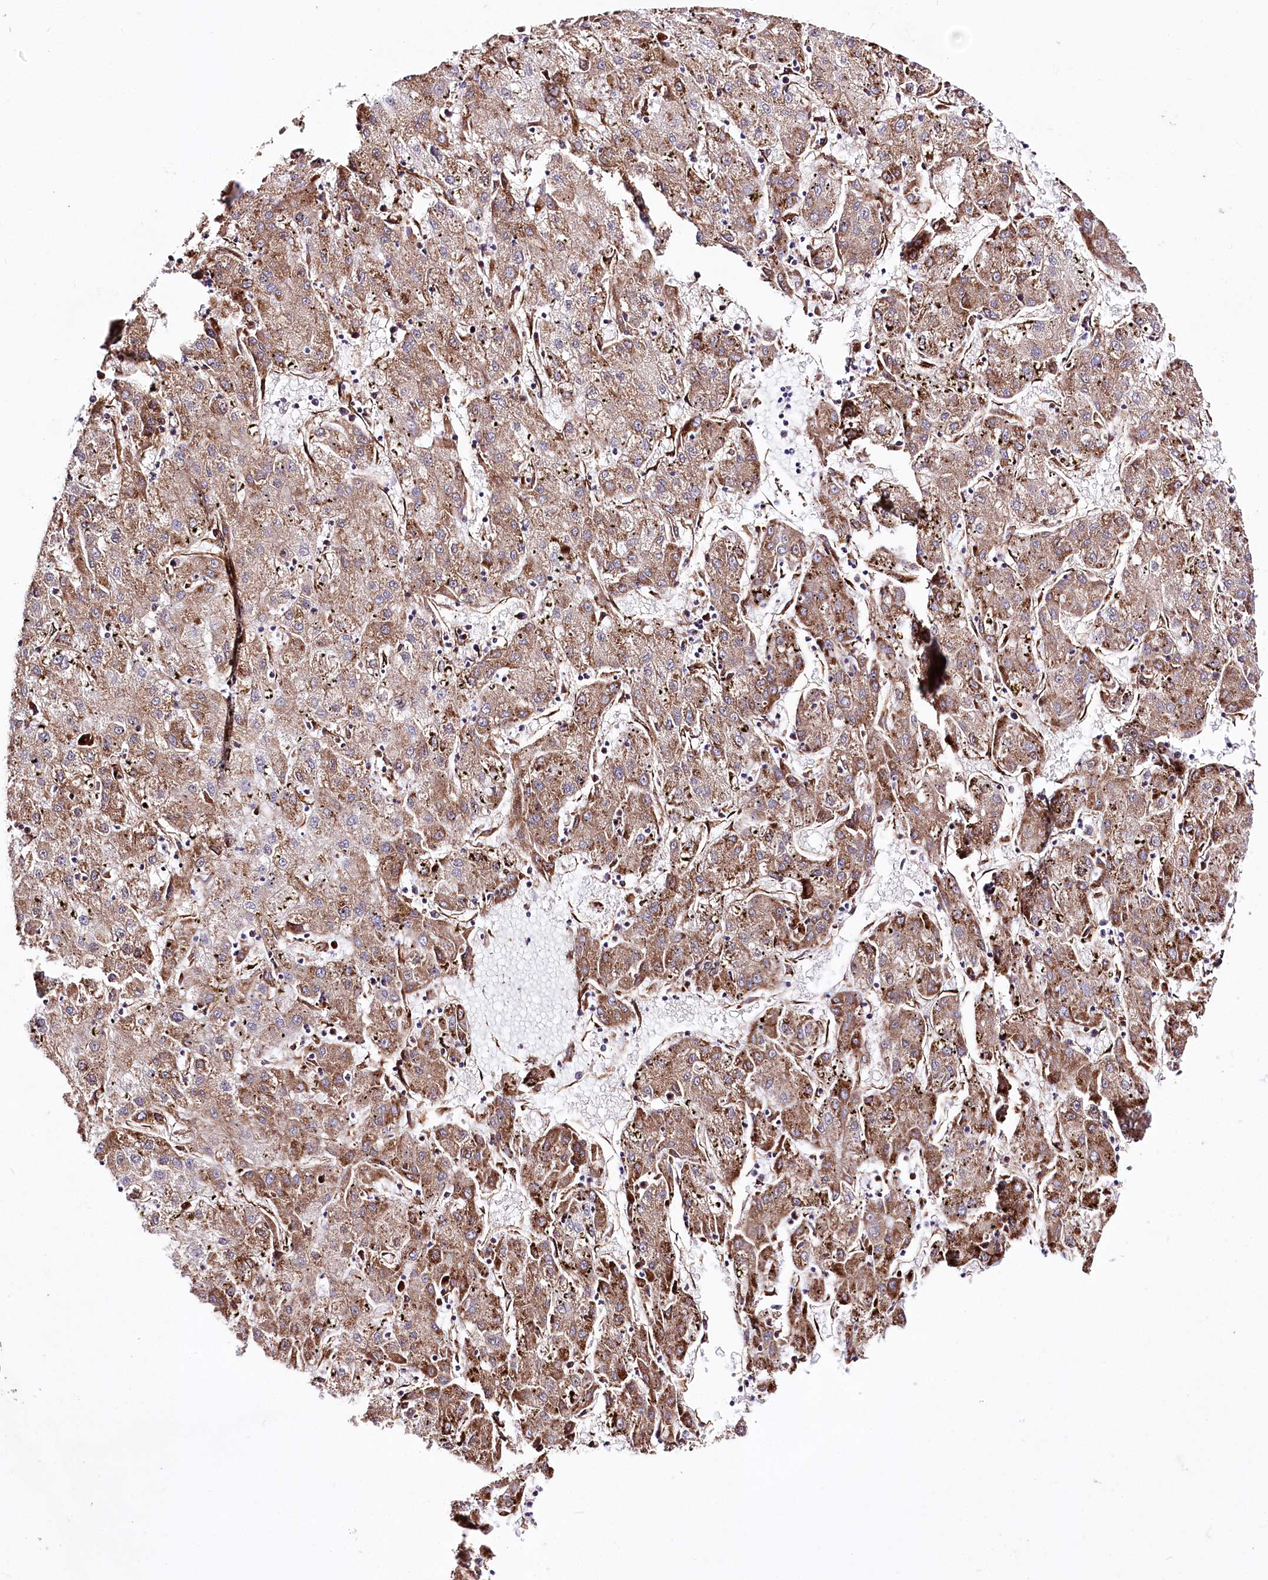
{"staining": {"intensity": "moderate", "quantity": ">75%", "location": "cytoplasmic/membranous"}, "tissue": "liver cancer", "cell_type": "Tumor cells", "image_type": "cancer", "snomed": [{"axis": "morphology", "description": "Carcinoma, Hepatocellular, NOS"}, {"axis": "topography", "description": "Liver"}], "caption": "High-power microscopy captured an IHC image of liver cancer, revealing moderate cytoplasmic/membranous staining in about >75% of tumor cells.", "gene": "WWC1", "patient": {"sex": "male", "age": 72}}